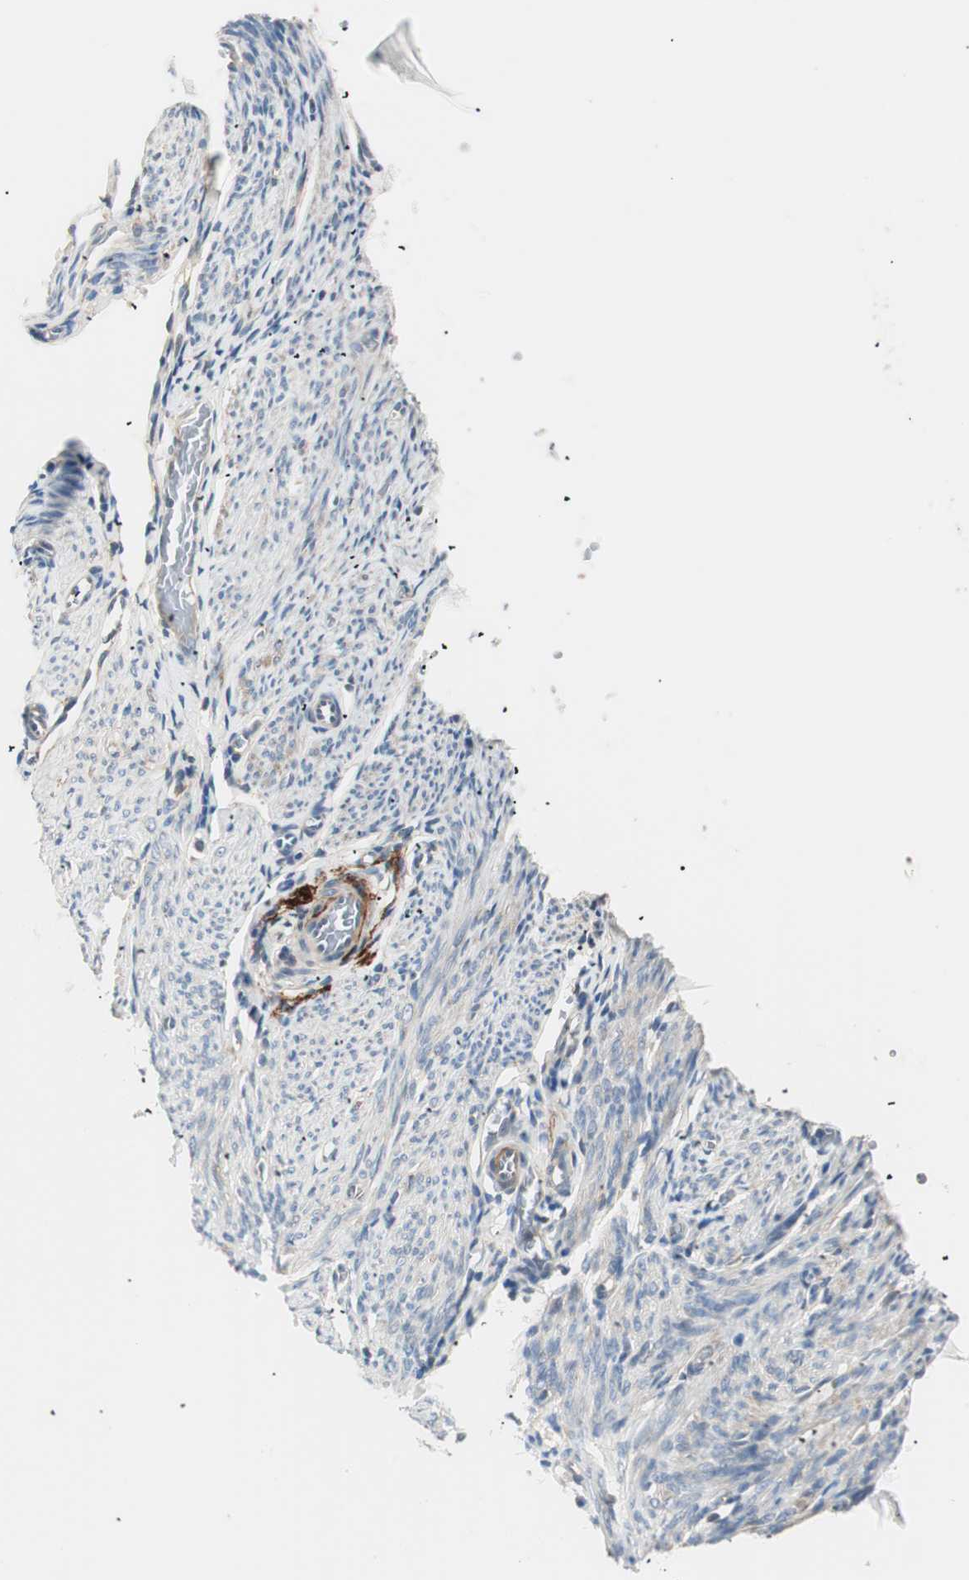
{"staining": {"intensity": "weak", "quantity": "<25%", "location": "cytoplasmic/membranous"}, "tissue": "endometrium", "cell_type": "Cells in endometrial stroma", "image_type": "normal", "snomed": [{"axis": "morphology", "description": "Normal tissue, NOS"}, {"axis": "topography", "description": "Endometrium"}], "caption": "Endometrium stained for a protein using immunohistochemistry exhibits no positivity cells in endometrial stroma.", "gene": "RAD54B", "patient": {"sex": "female", "age": 61}}